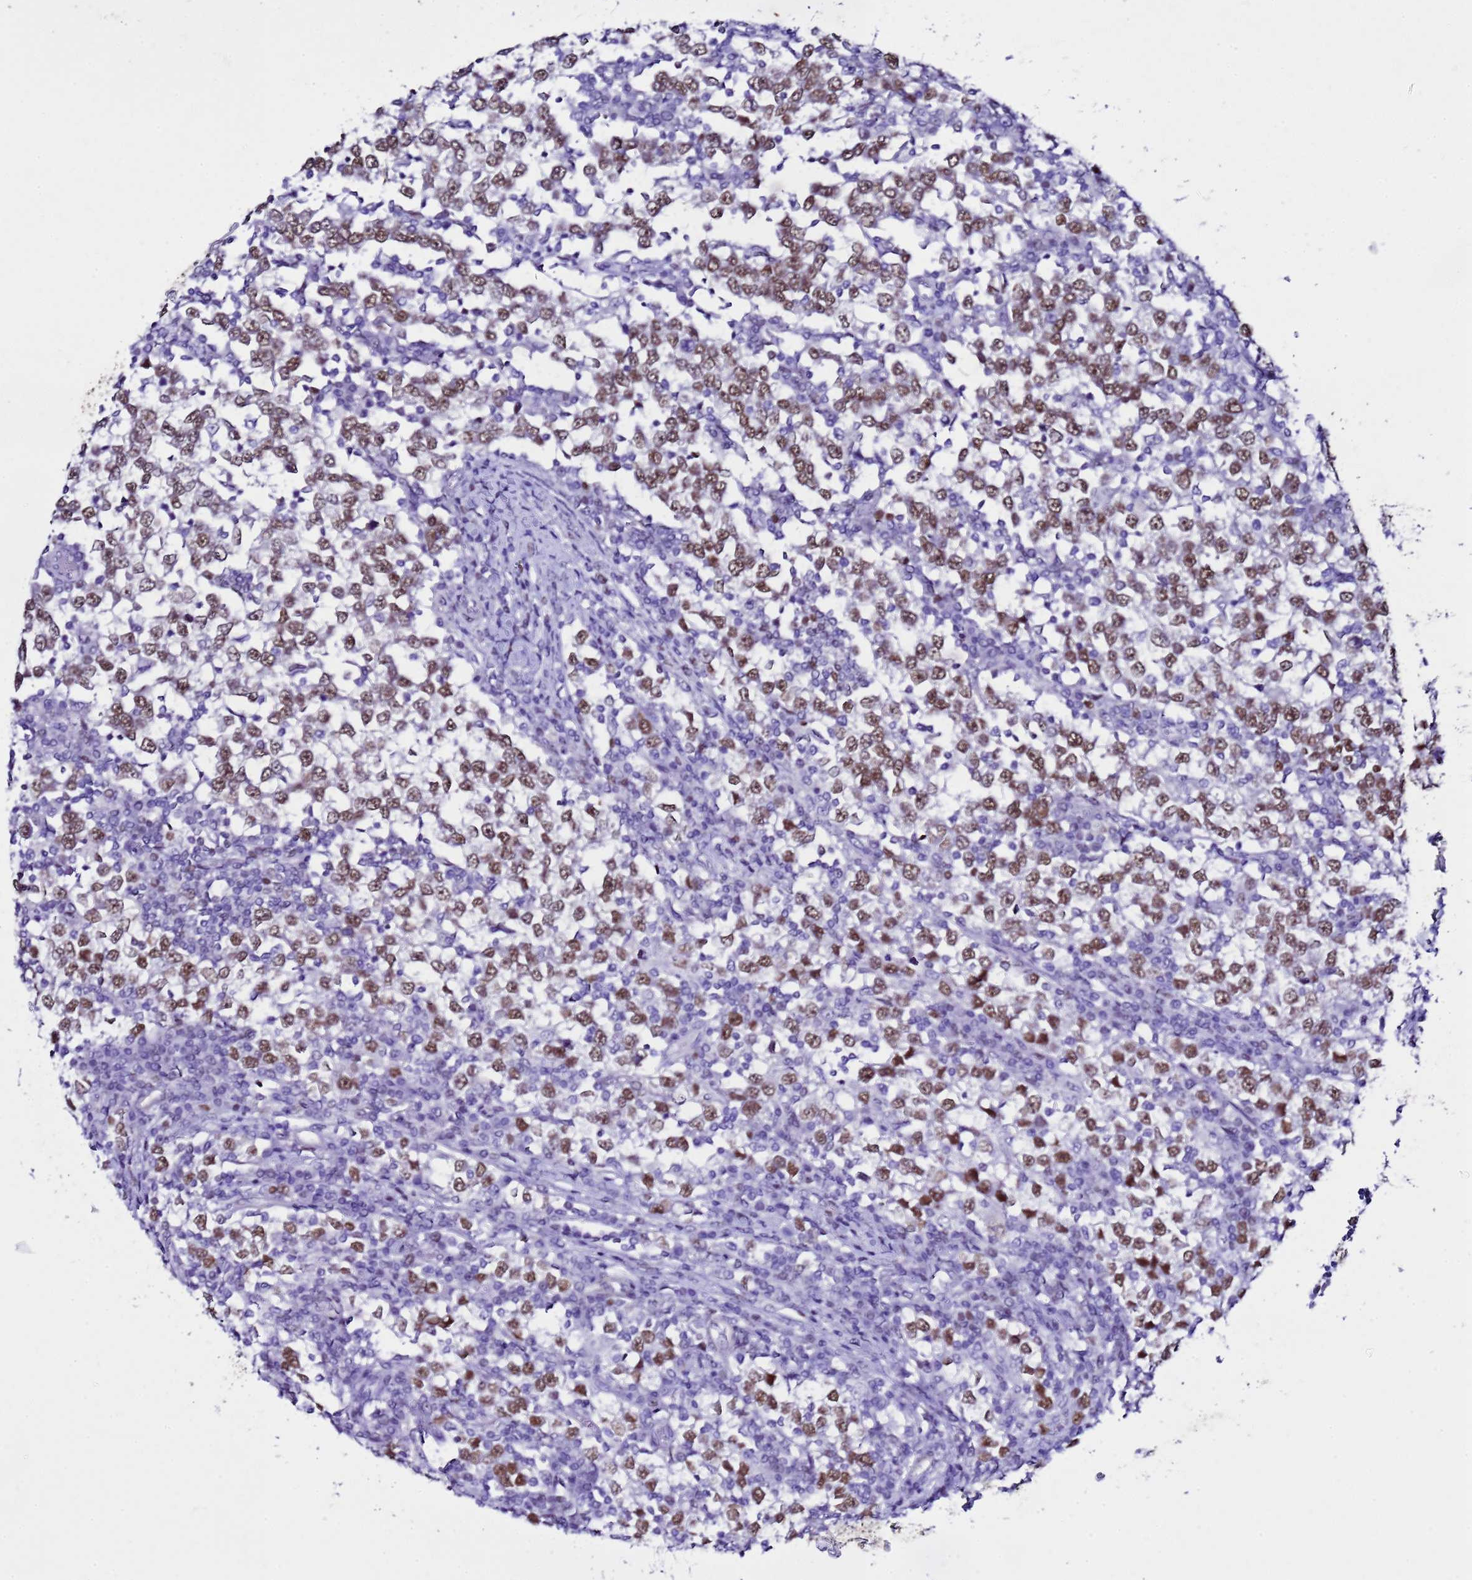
{"staining": {"intensity": "moderate", "quantity": ">75%", "location": "nuclear"}, "tissue": "testis cancer", "cell_type": "Tumor cells", "image_type": "cancer", "snomed": [{"axis": "morphology", "description": "Seminoma, NOS"}, {"axis": "topography", "description": "Testis"}], "caption": "Testis cancer (seminoma) stained for a protein (brown) shows moderate nuclear positive expression in about >75% of tumor cells.", "gene": "BCL7A", "patient": {"sex": "male", "age": 65}}